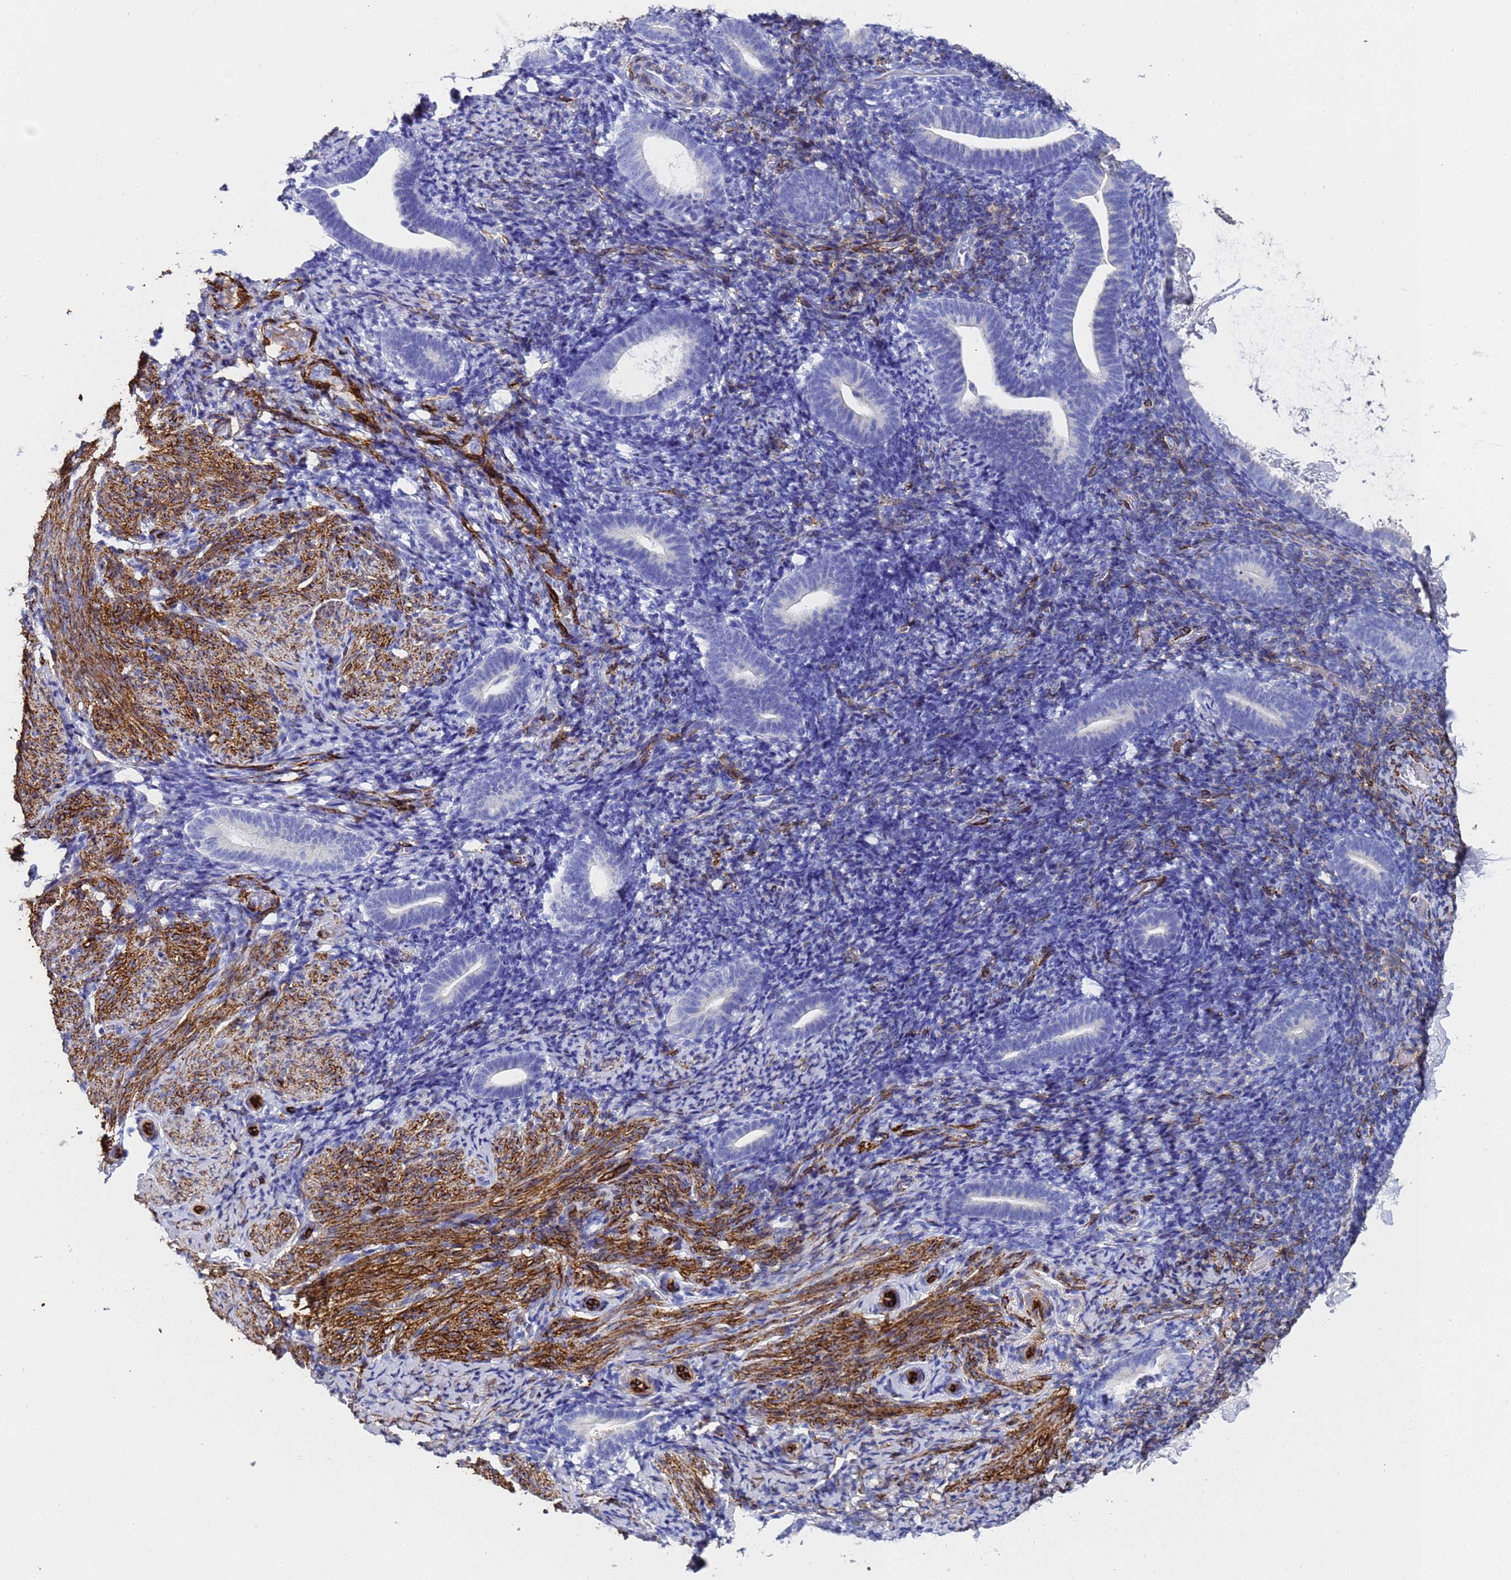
{"staining": {"intensity": "moderate", "quantity": "25%-75%", "location": "cytoplasmic/membranous"}, "tissue": "endometrium", "cell_type": "Cells in endometrial stroma", "image_type": "normal", "snomed": [{"axis": "morphology", "description": "Normal tissue, NOS"}, {"axis": "topography", "description": "Endometrium"}], "caption": "Immunohistochemical staining of unremarkable human endometrium exhibits 25%-75% levels of moderate cytoplasmic/membranous protein positivity in about 25%-75% of cells in endometrial stroma.", "gene": "ADIPOQ", "patient": {"sex": "female", "age": 51}}